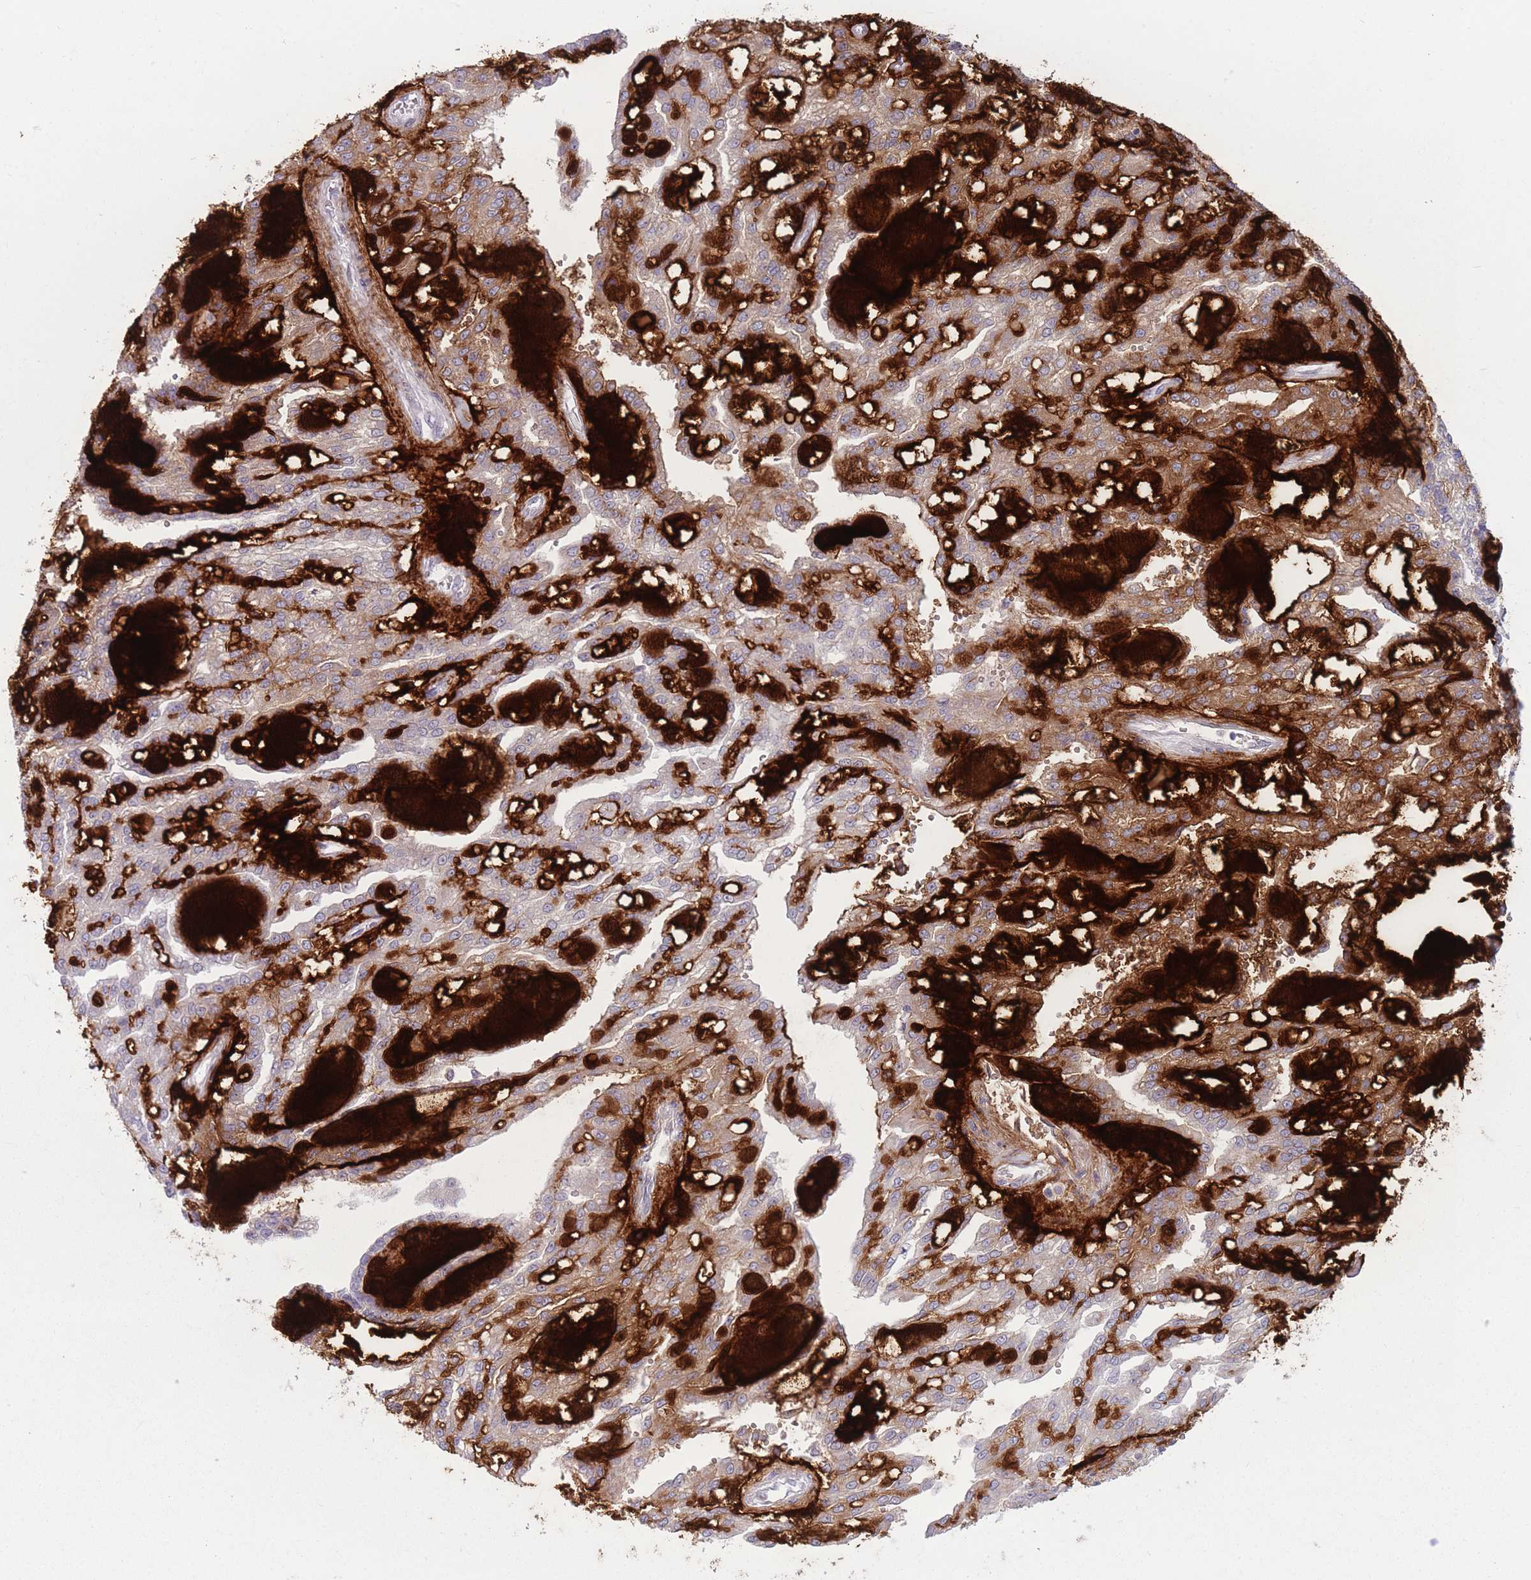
{"staining": {"intensity": "negative", "quantity": "none", "location": "none"}, "tissue": "renal cancer", "cell_type": "Tumor cells", "image_type": "cancer", "snomed": [{"axis": "morphology", "description": "Adenocarcinoma, NOS"}, {"axis": "topography", "description": "Kidney"}], "caption": "Tumor cells show no significant staining in renal cancer (adenocarcinoma).", "gene": "PAIP2B", "patient": {"sex": "male", "age": 63}}